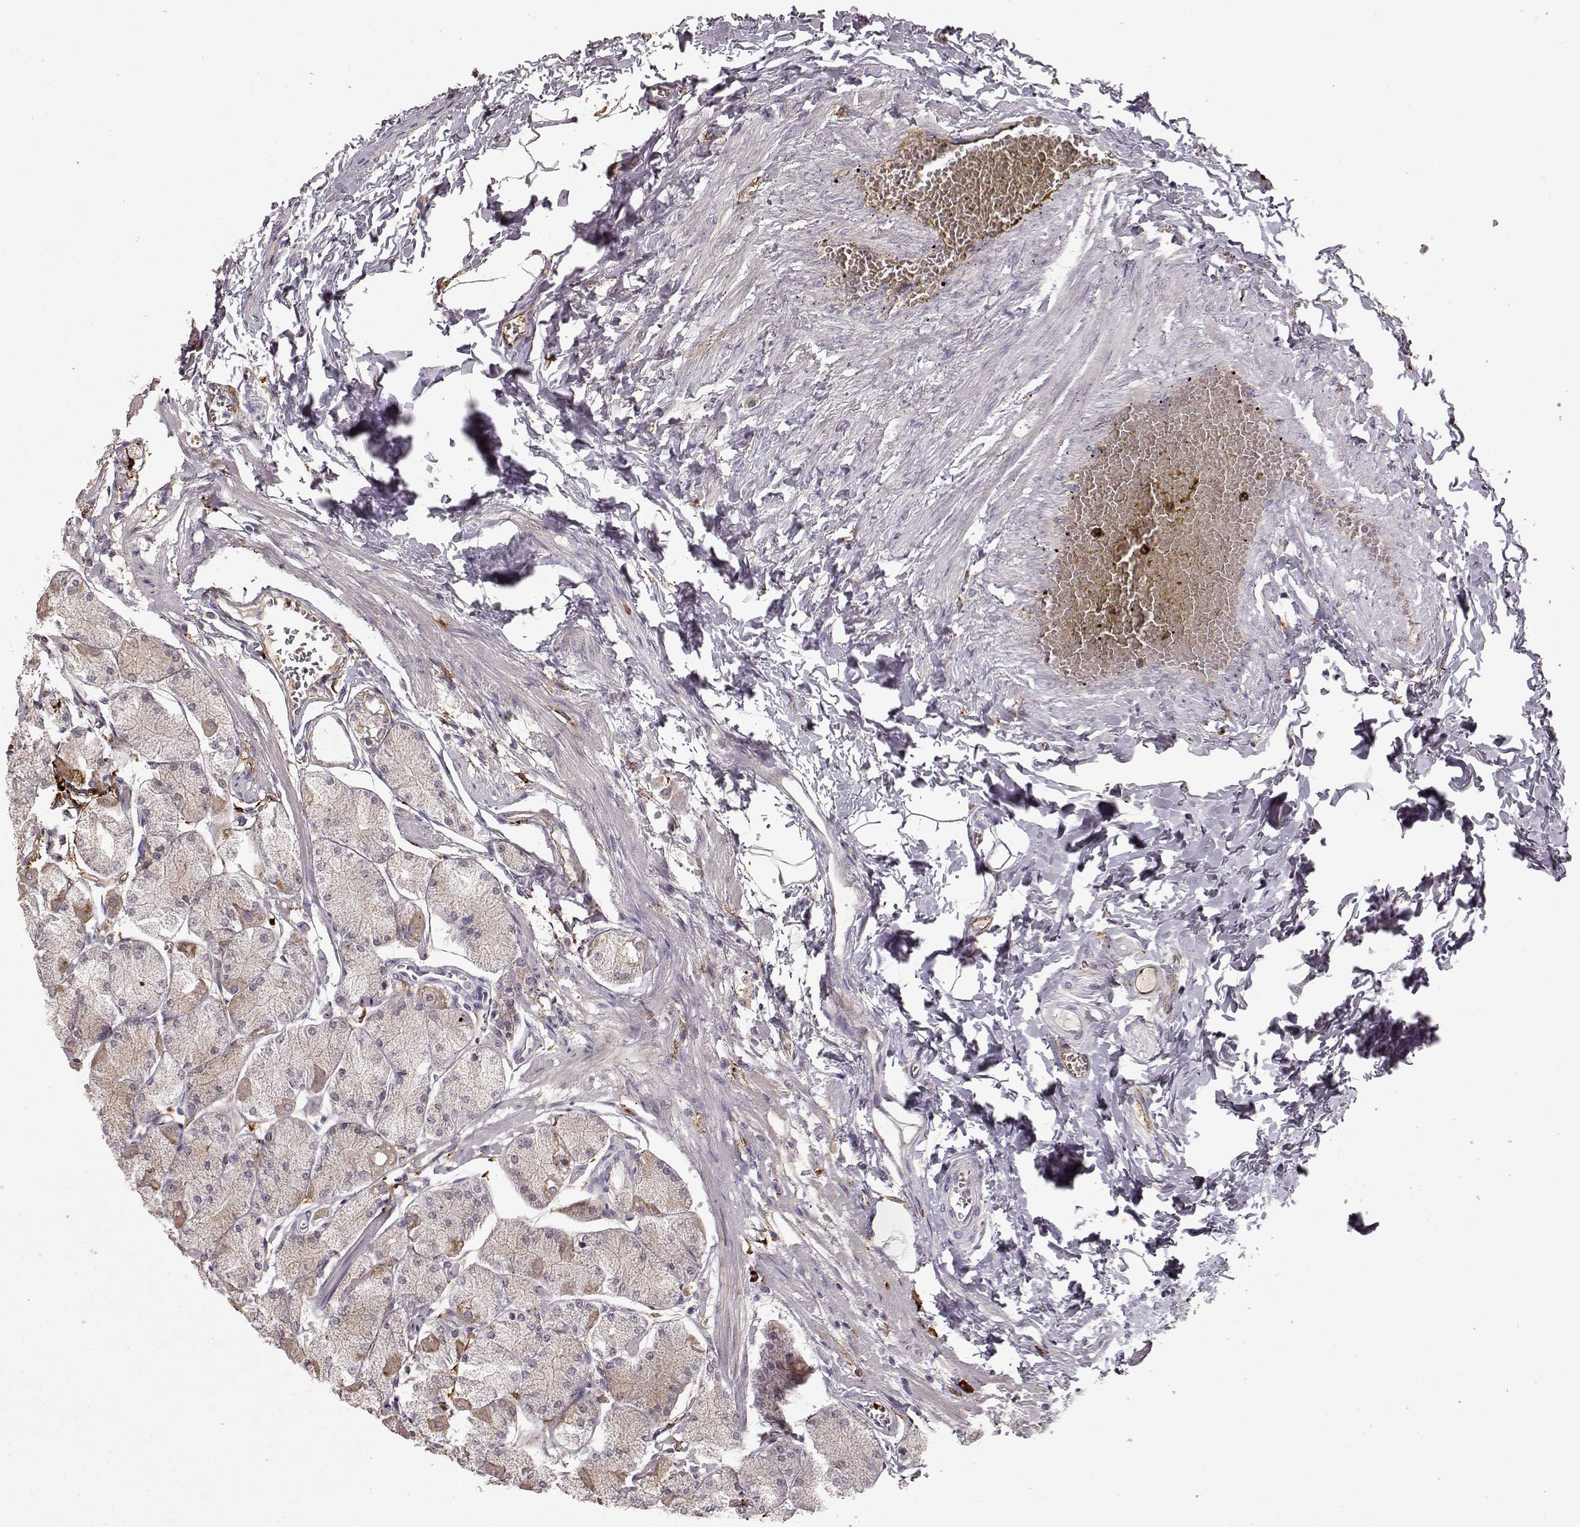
{"staining": {"intensity": "negative", "quantity": "none", "location": "none"}, "tissue": "stomach", "cell_type": "Glandular cells", "image_type": "normal", "snomed": [{"axis": "morphology", "description": "Normal tissue, NOS"}, {"axis": "topography", "description": "Stomach, upper"}], "caption": "Photomicrograph shows no significant protein staining in glandular cells of normal stomach. (DAB immunohistochemistry (IHC), high magnification).", "gene": "CCNF", "patient": {"sex": "male", "age": 60}}